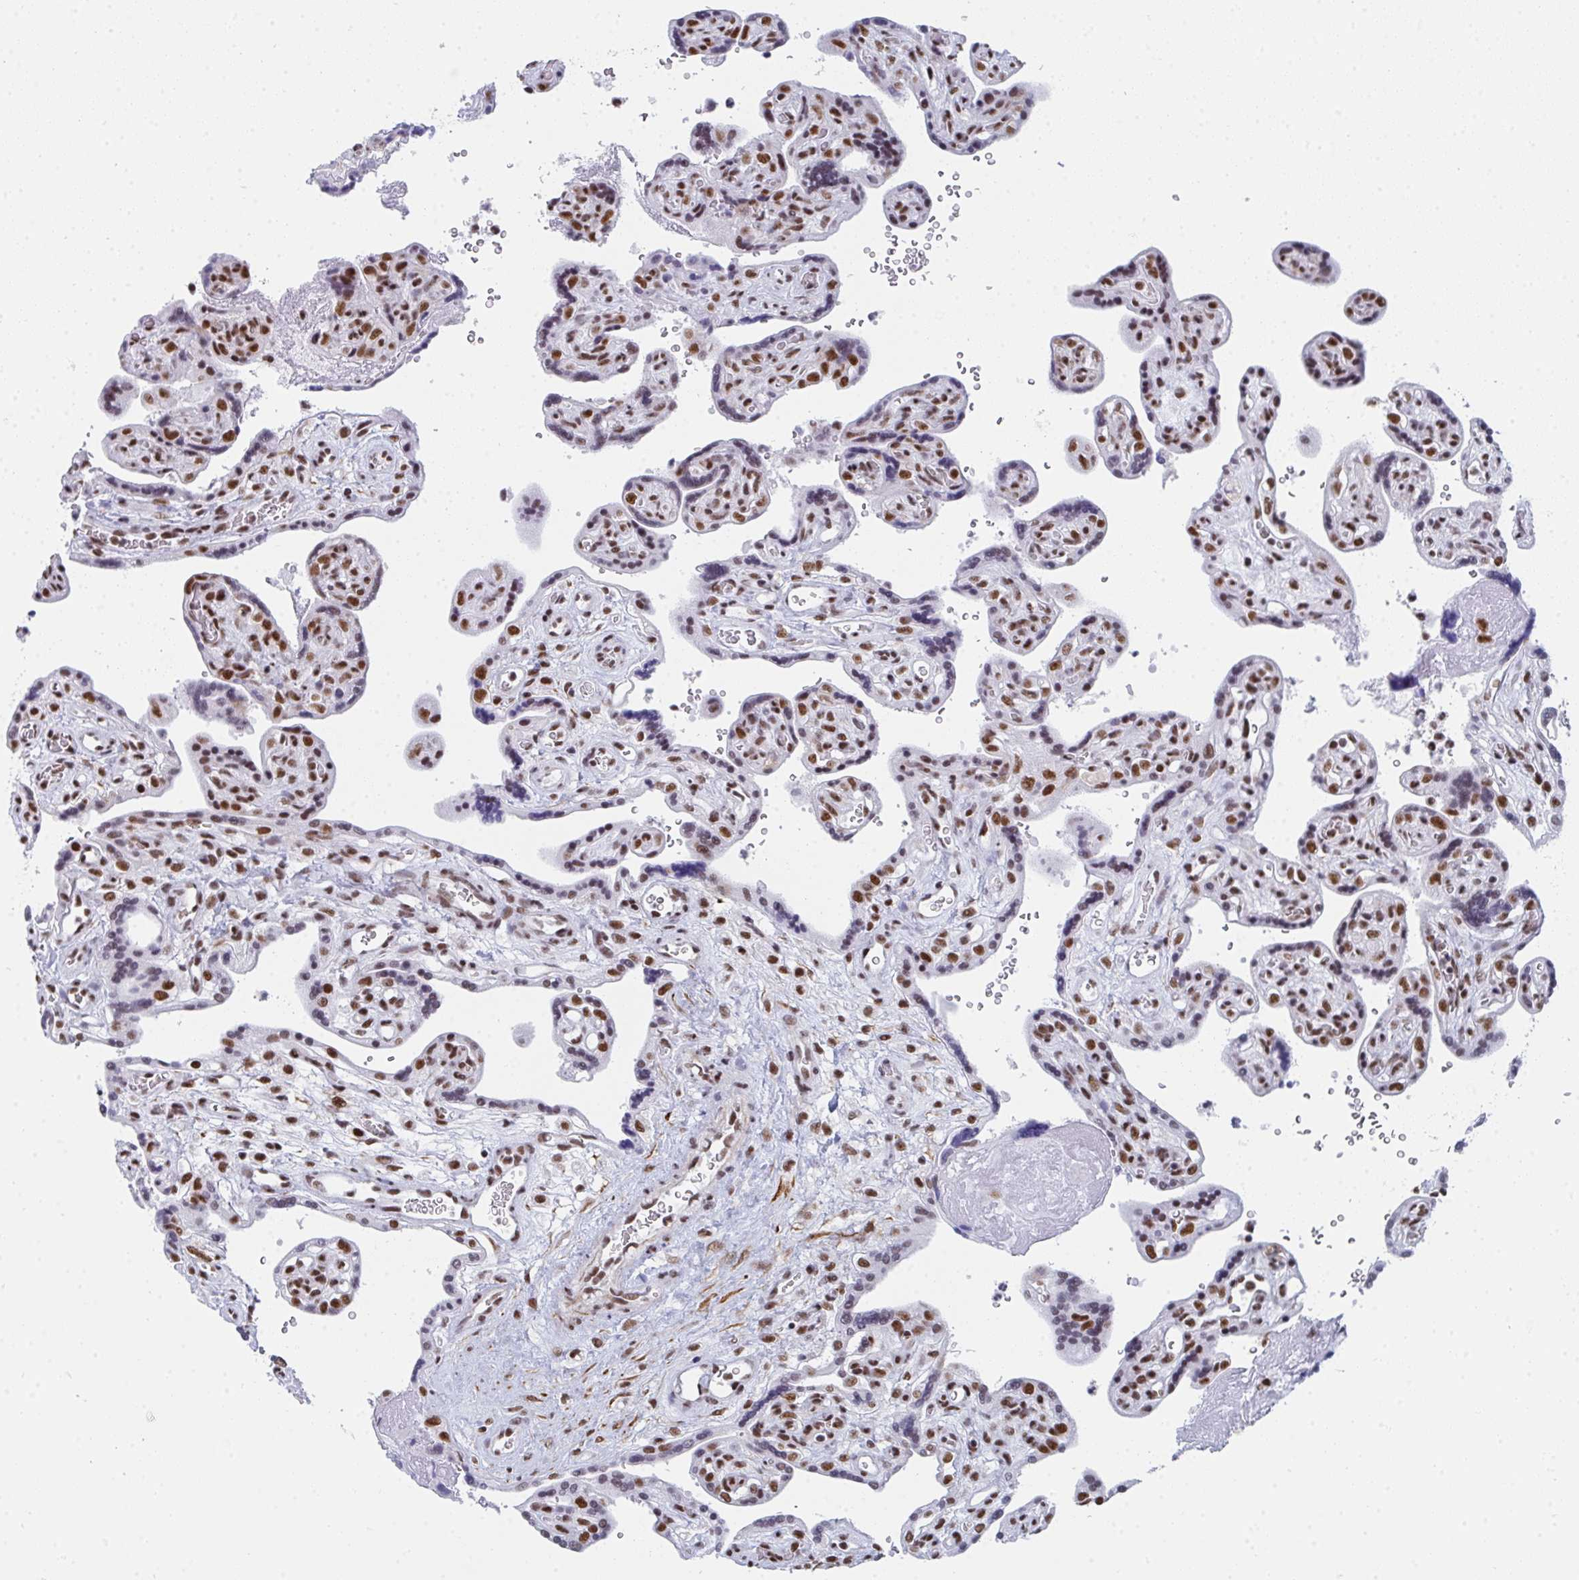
{"staining": {"intensity": "moderate", "quantity": "25%-75%", "location": "nuclear"}, "tissue": "placenta", "cell_type": "Trophoblastic cells", "image_type": "normal", "snomed": [{"axis": "morphology", "description": "Normal tissue, NOS"}, {"axis": "topography", "description": "Placenta"}], "caption": "Immunohistochemistry (DAB) staining of normal human placenta reveals moderate nuclear protein expression in approximately 25%-75% of trophoblastic cells.", "gene": "SNRNP70", "patient": {"sex": "female", "age": 39}}